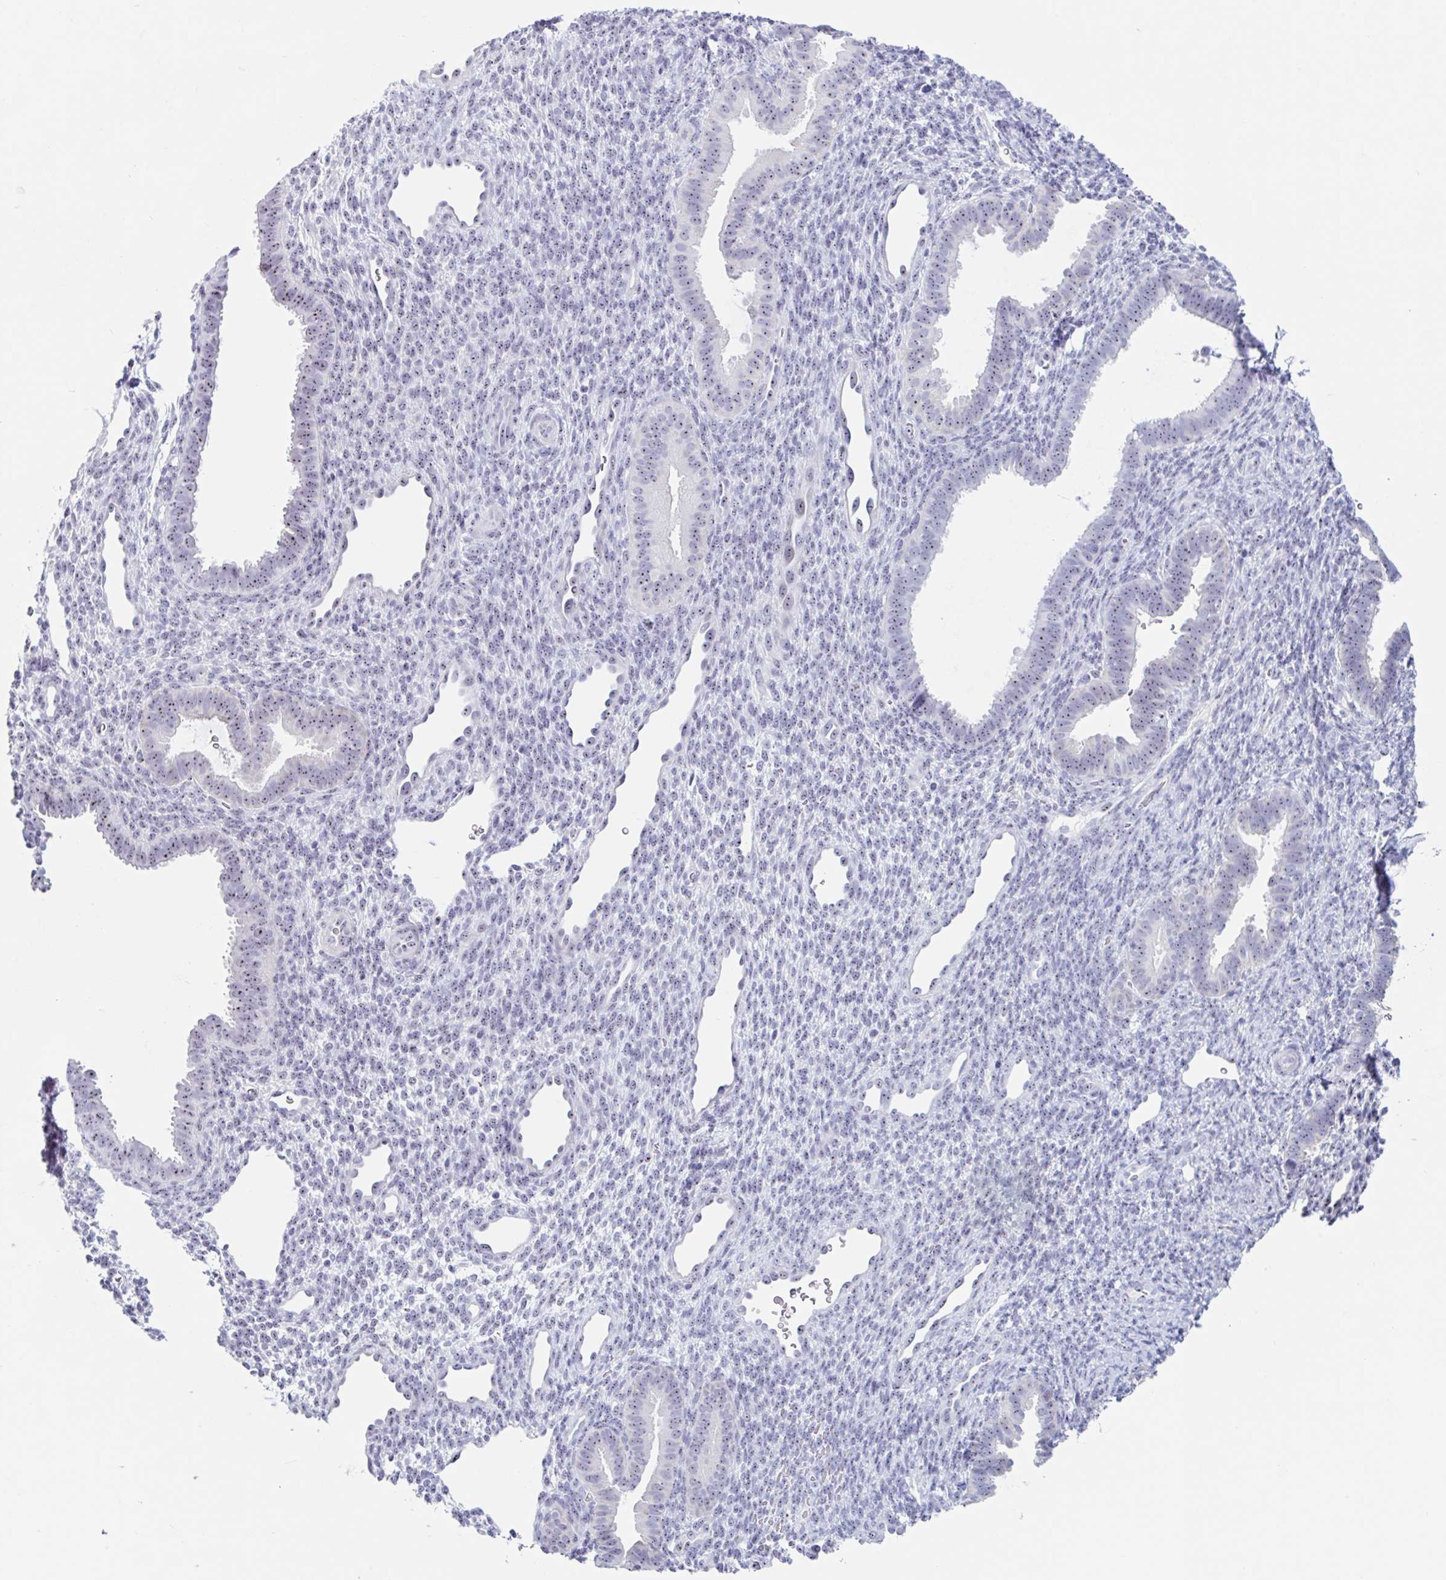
{"staining": {"intensity": "weak", "quantity": "25%-75%", "location": "nuclear"}, "tissue": "endometrium", "cell_type": "Cells in endometrial stroma", "image_type": "normal", "snomed": [{"axis": "morphology", "description": "Normal tissue, NOS"}, {"axis": "topography", "description": "Endometrium"}], "caption": "Immunohistochemical staining of benign human endometrium exhibits 25%-75% levels of weak nuclear protein staining in about 25%-75% of cells in endometrial stroma. Nuclei are stained in blue.", "gene": "LENG9", "patient": {"sex": "female", "age": 34}}